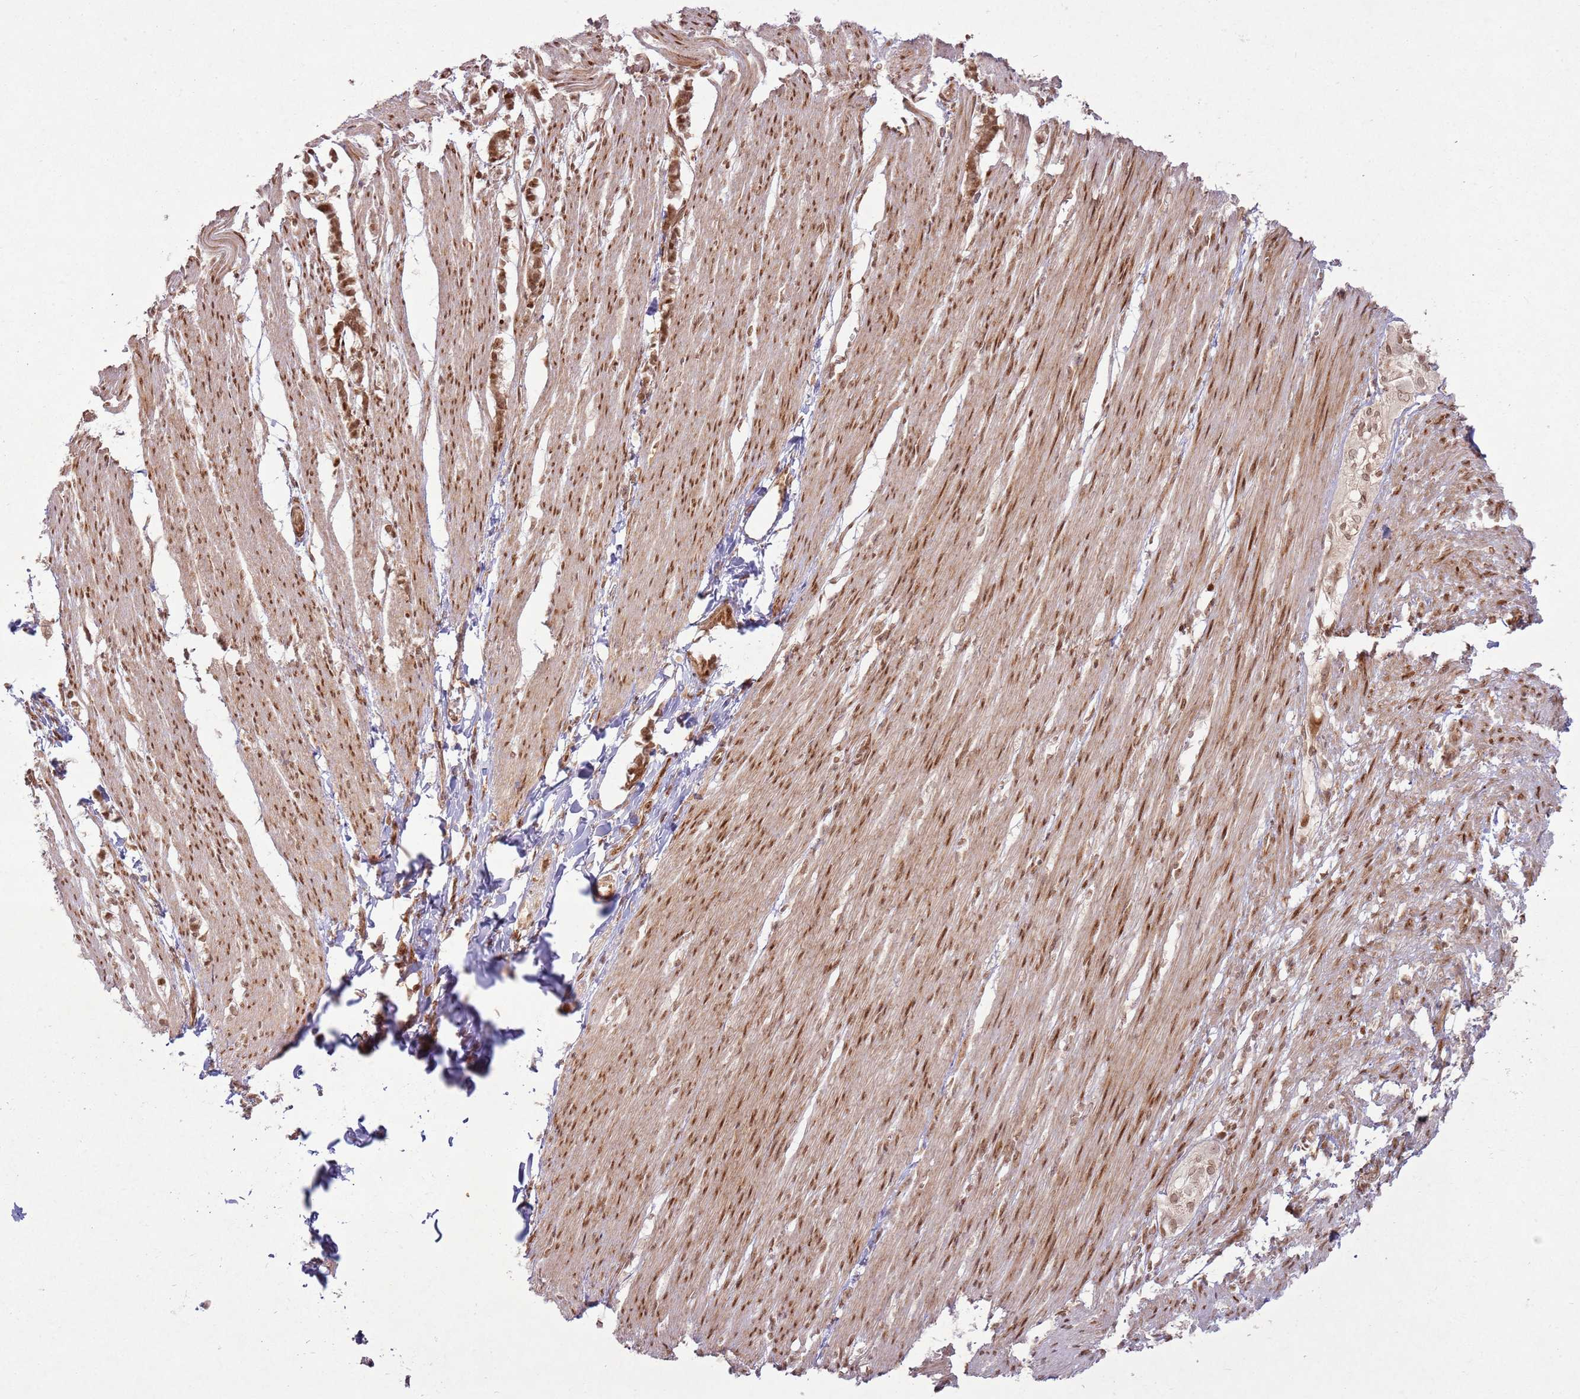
{"staining": {"intensity": "moderate", "quantity": ">75%", "location": "cytoplasmic/membranous,nuclear"}, "tissue": "smooth muscle", "cell_type": "Smooth muscle cells", "image_type": "normal", "snomed": [{"axis": "morphology", "description": "Normal tissue, NOS"}, {"axis": "morphology", "description": "Adenocarcinoma, NOS"}, {"axis": "topography", "description": "Colon"}, {"axis": "topography", "description": "Peripheral nerve tissue"}], "caption": "The histopathology image displays a brown stain indicating the presence of a protein in the cytoplasmic/membranous,nuclear of smooth muscle cells in smooth muscle. (DAB (3,3'-diaminobenzidine) IHC with brightfield microscopy, high magnification).", "gene": "KLHL36", "patient": {"sex": "male", "age": 14}}